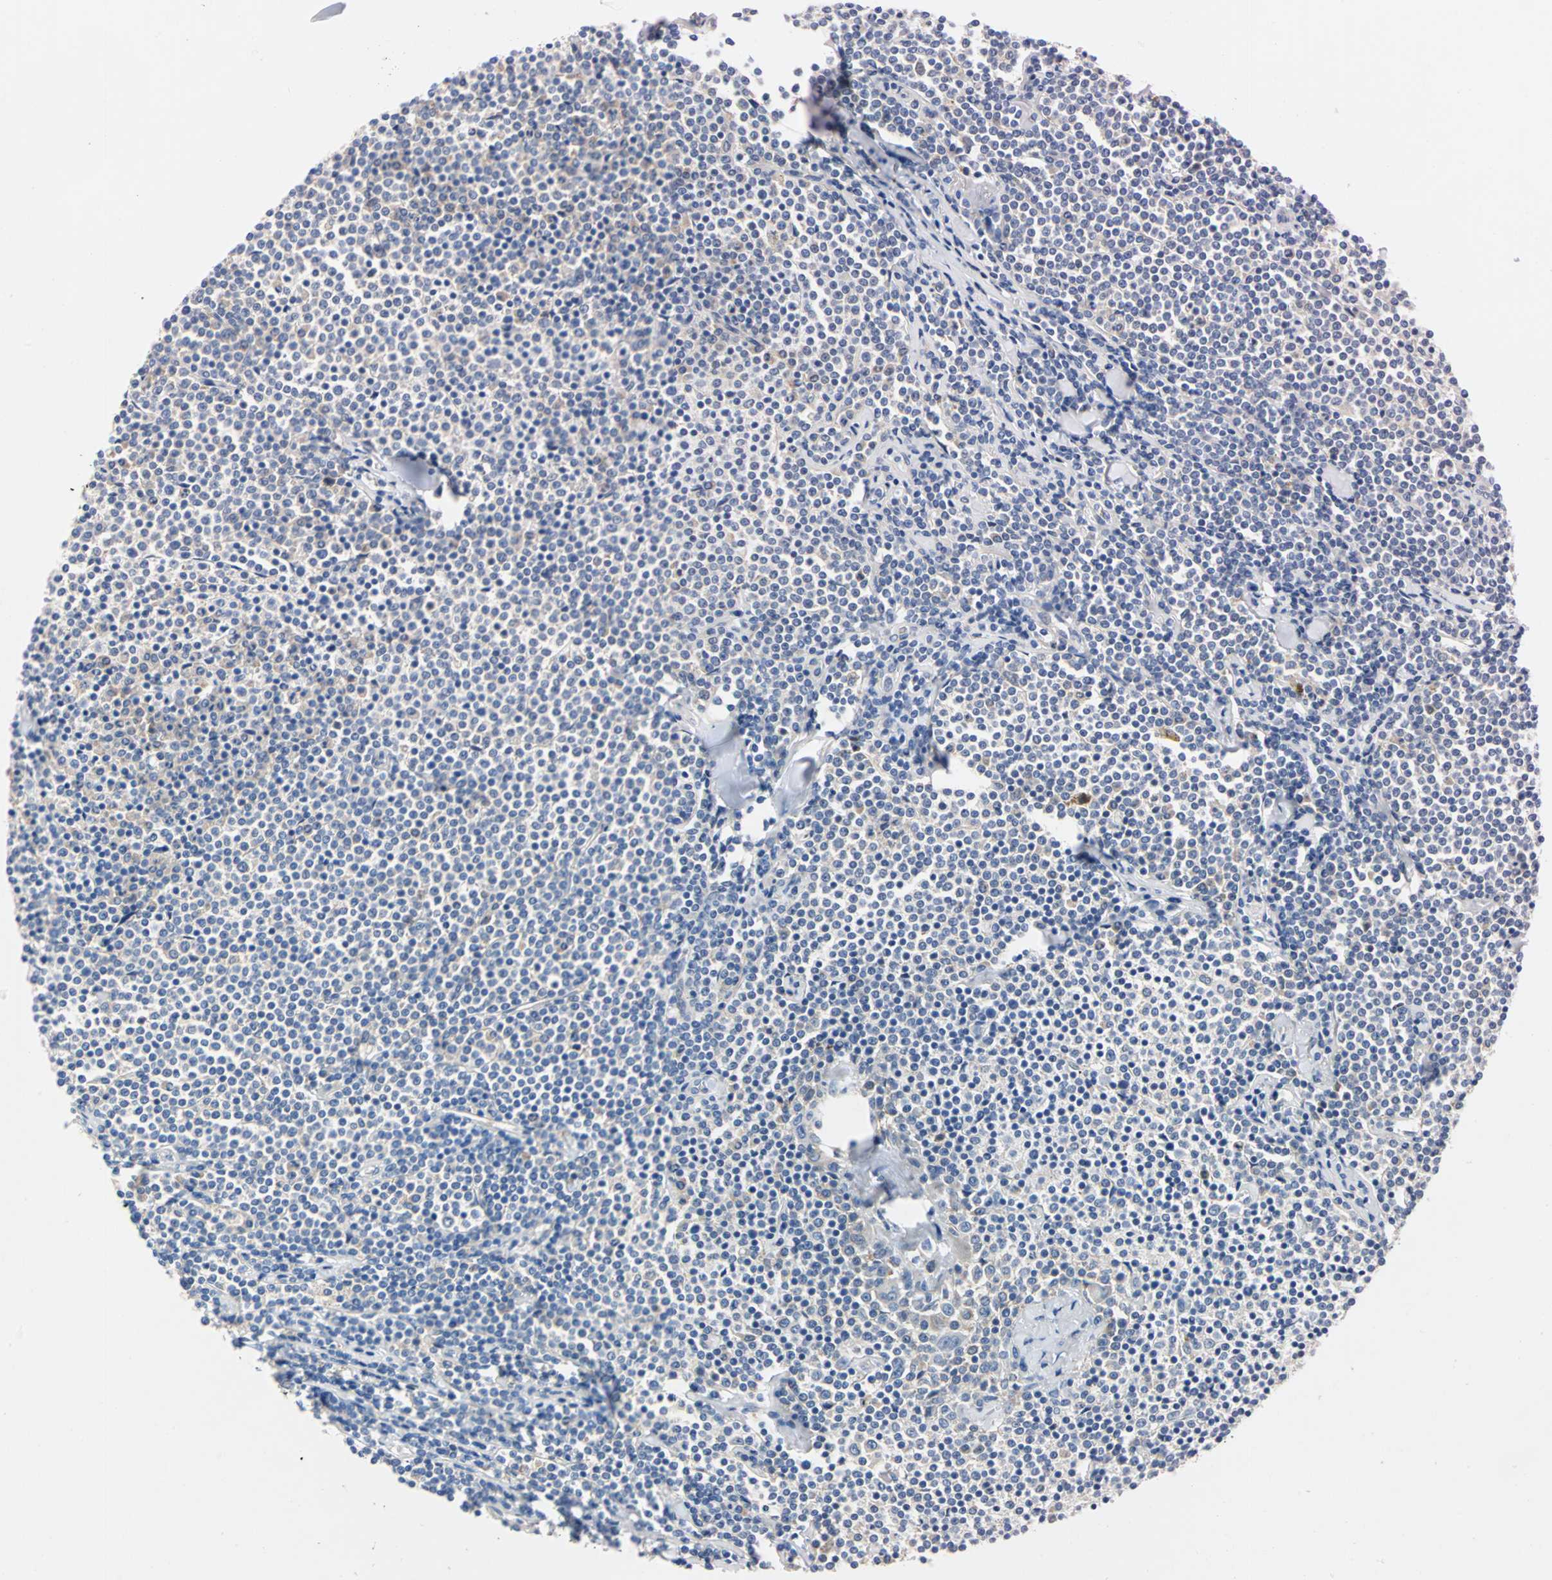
{"staining": {"intensity": "weak", "quantity": "<25%", "location": "cytoplasmic/membranous"}, "tissue": "lymphoma", "cell_type": "Tumor cells", "image_type": "cancer", "snomed": [{"axis": "morphology", "description": "Malignant lymphoma, non-Hodgkin's type, Low grade"}, {"axis": "topography", "description": "Soft tissue"}], "caption": "Histopathology image shows no significant protein staining in tumor cells of malignant lymphoma, non-Hodgkin's type (low-grade).", "gene": "TRIM25", "patient": {"sex": "male", "age": 92}}